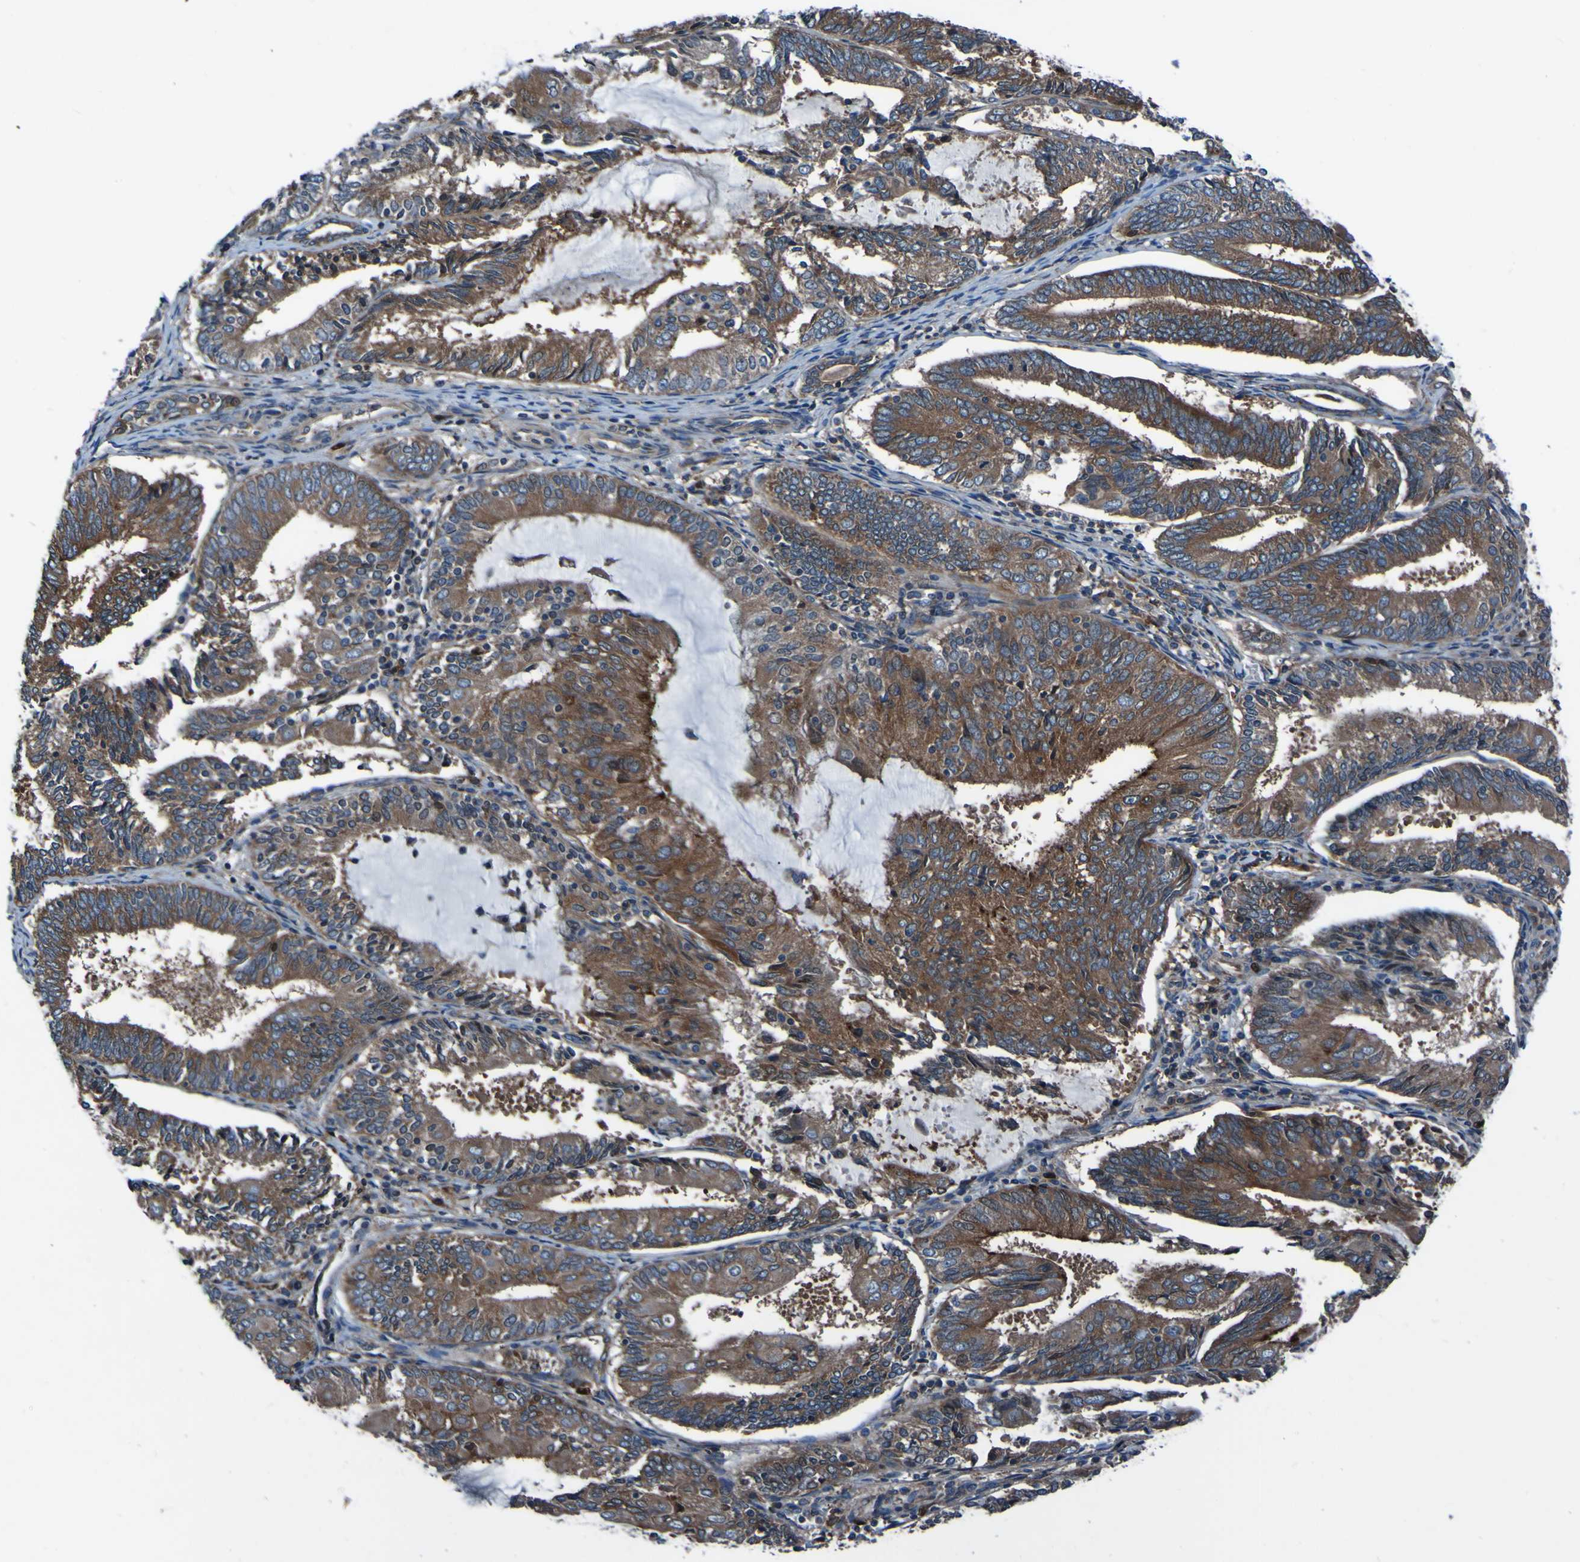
{"staining": {"intensity": "strong", "quantity": ">75%", "location": "cytoplasmic/membranous"}, "tissue": "endometrial cancer", "cell_type": "Tumor cells", "image_type": "cancer", "snomed": [{"axis": "morphology", "description": "Adenocarcinoma, NOS"}, {"axis": "topography", "description": "Endometrium"}], "caption": "Immunohistochemical staining of human endometrial cancer (adenocarcinoma) shows high levels of strong cytoplasmic/membranous positivity in approximately >75% of tumor cells. (DAB IHC, brown staining for protein, blue staining for nuclei).", "gene": "RAB5B", "patient": {"sex": "female", "age": 81}}